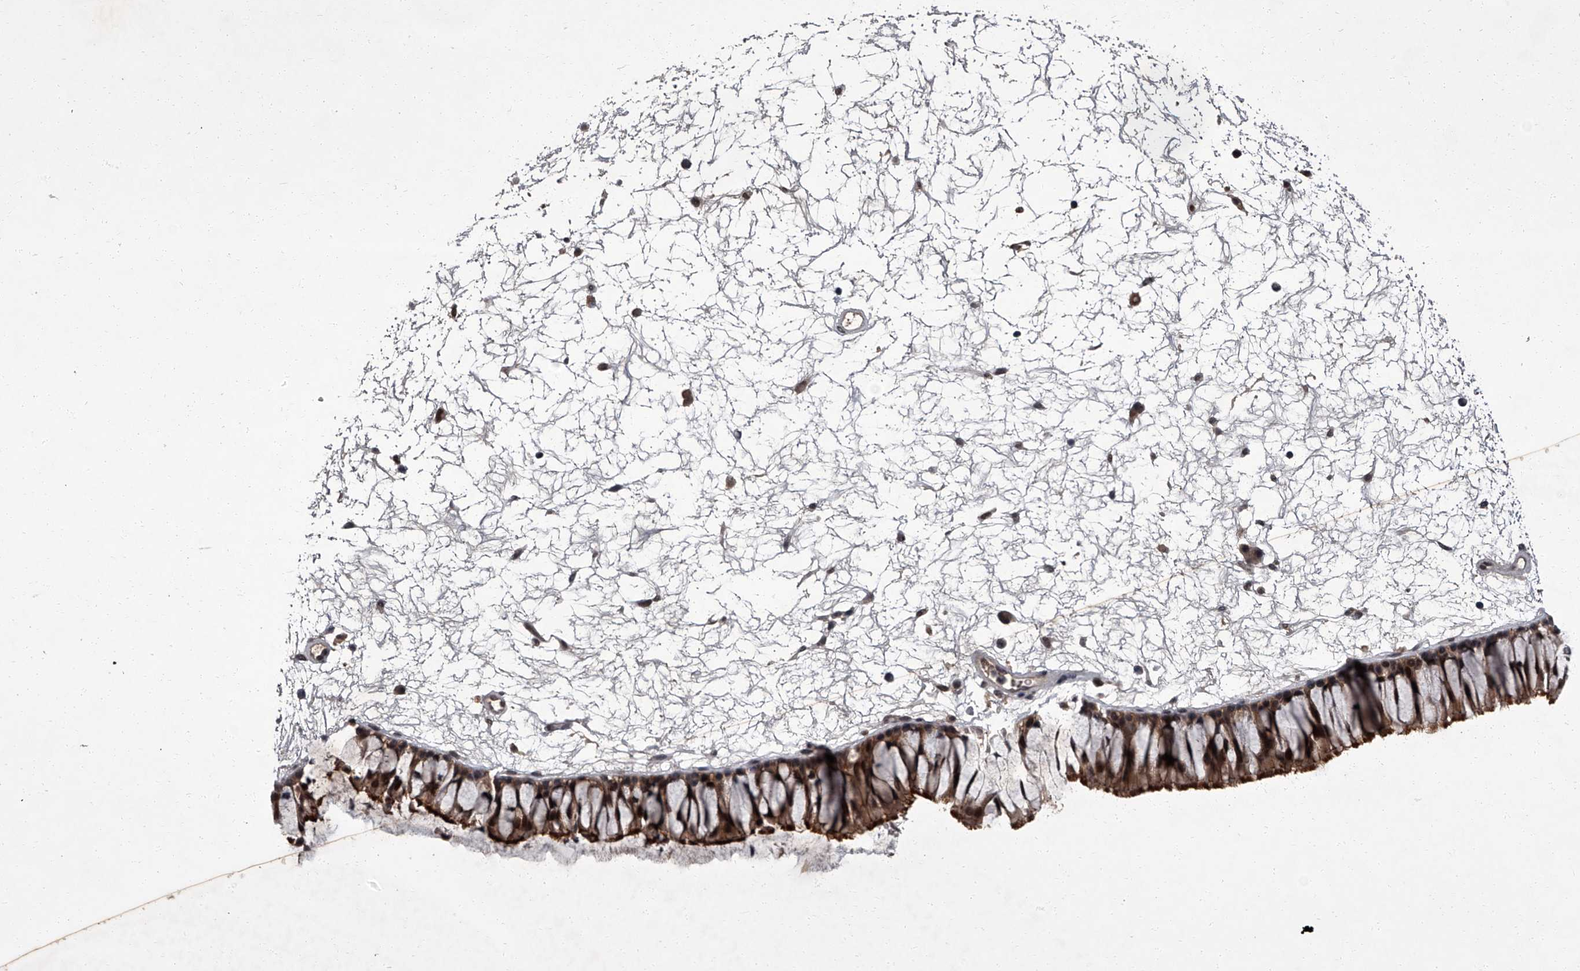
{"staining": {"intensity": "strong", "quantity": ">75%", "location": "cytoplasmic/membranous,nuclear"}, "tissue": "nasopharynx", "cell_type": "Respiratory epithelial cells", "image_type": "normal", "snomed": [{"axis": "morphology", "description": "Normal tissue, NOS"}, {"axis": "topography", "description": "Nasopharynx"}], "caption": "Immunohistochemical staining of unremarkable human nasopharynx displays strong cytoplasmic/membranous,nuclear protein staining in about >75% of respiratory epithelial cells.", "gene": "ZNF518B", "patient": {"sex": "male", "age": 64}}